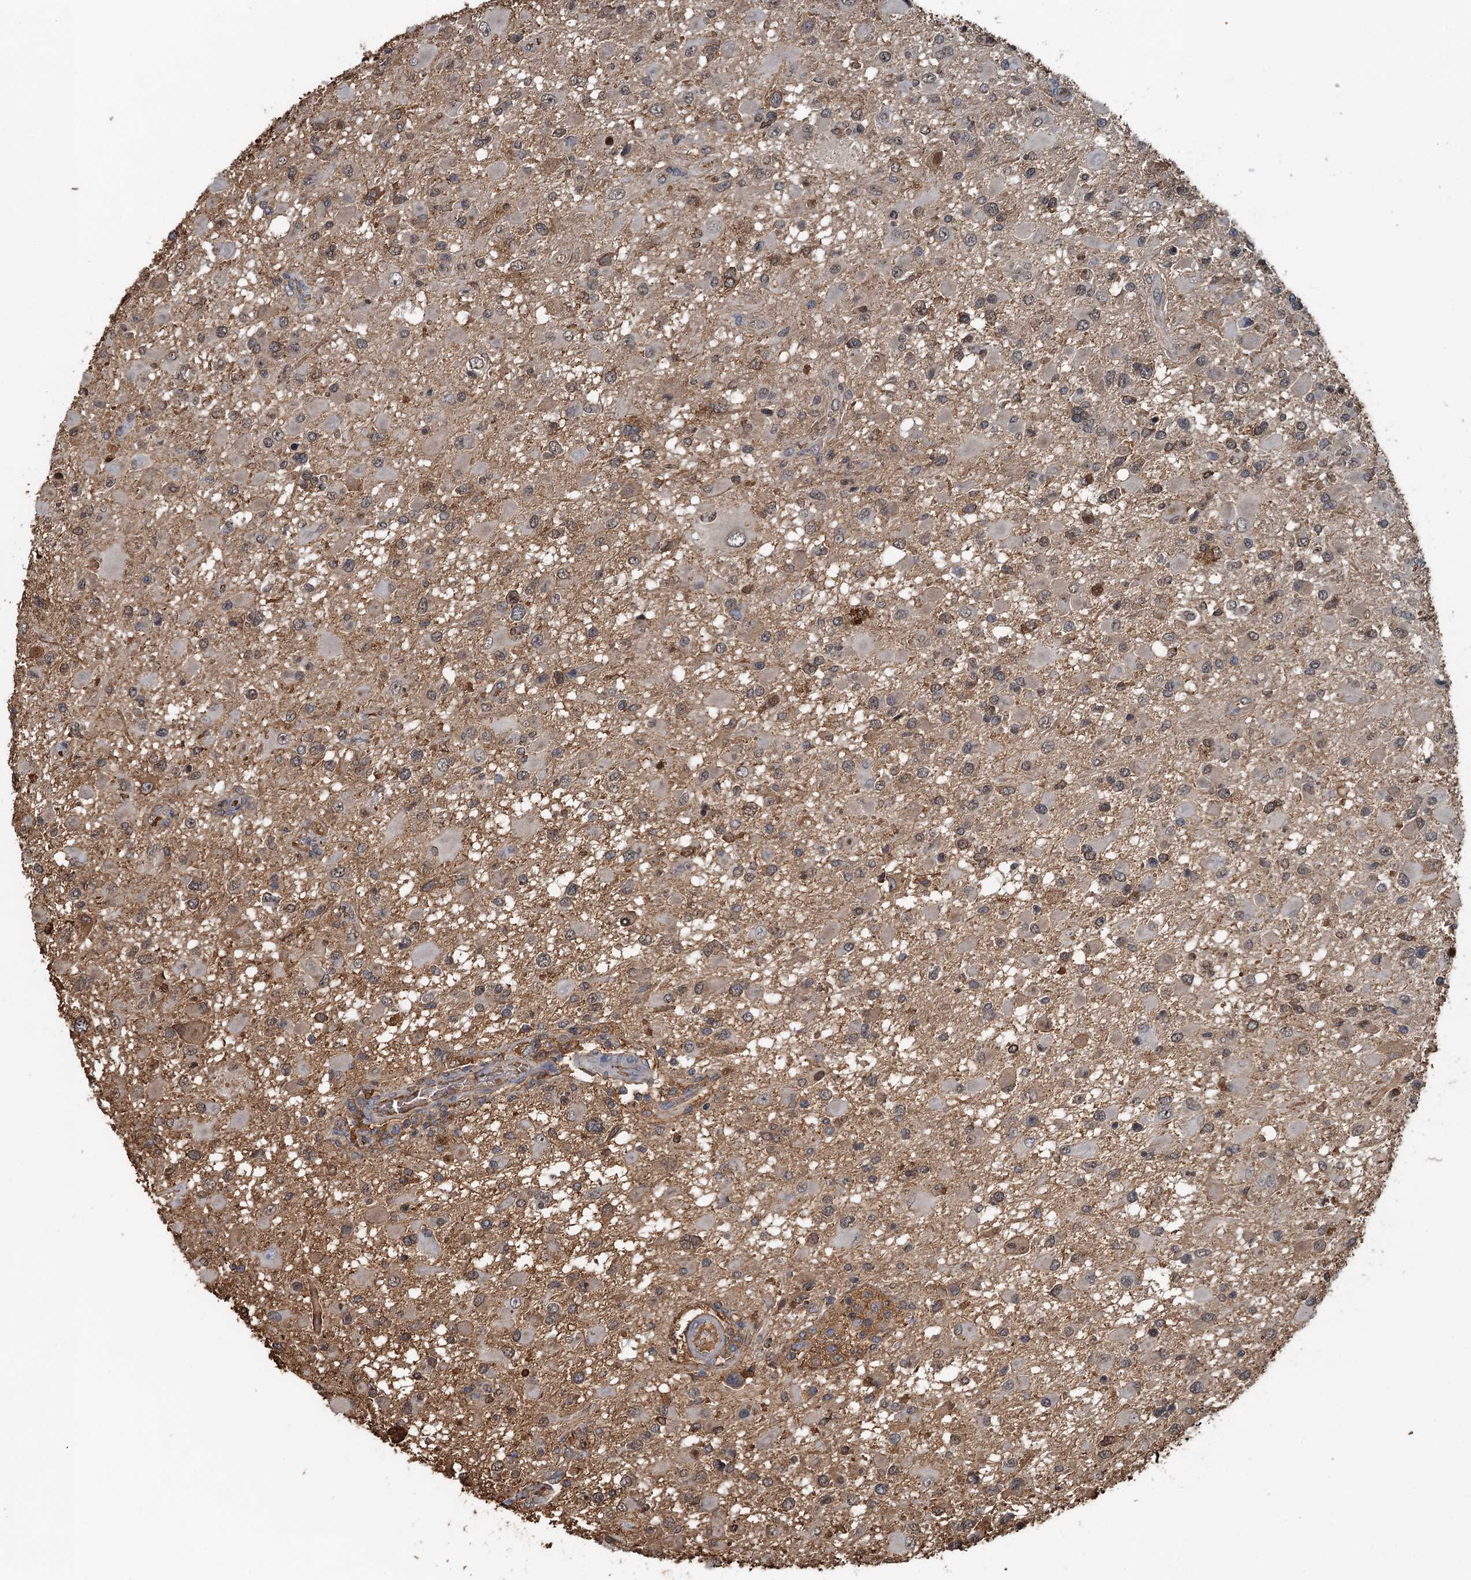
{"staining": {"intensity": "weak", "quantity": ">75%", "location": "cytoplasmic/membranous,nuclear"}, "tissue": "glioma", "cell_type": "Tumor cells", "image_type": "cancer", "snomed": [{"axis": "morphology", "description": "Glioma, malignant, High grade"}, {"axis": "topography", "description": "Brain"}], "caption": "Glioma stained for a protein (brown) shows weak cytoplasmic/membranous and nuclear positive expression in about >75% of tumor cells.", "gene": "LSM14B", "patient": {"sex": "male", "age": 53}}